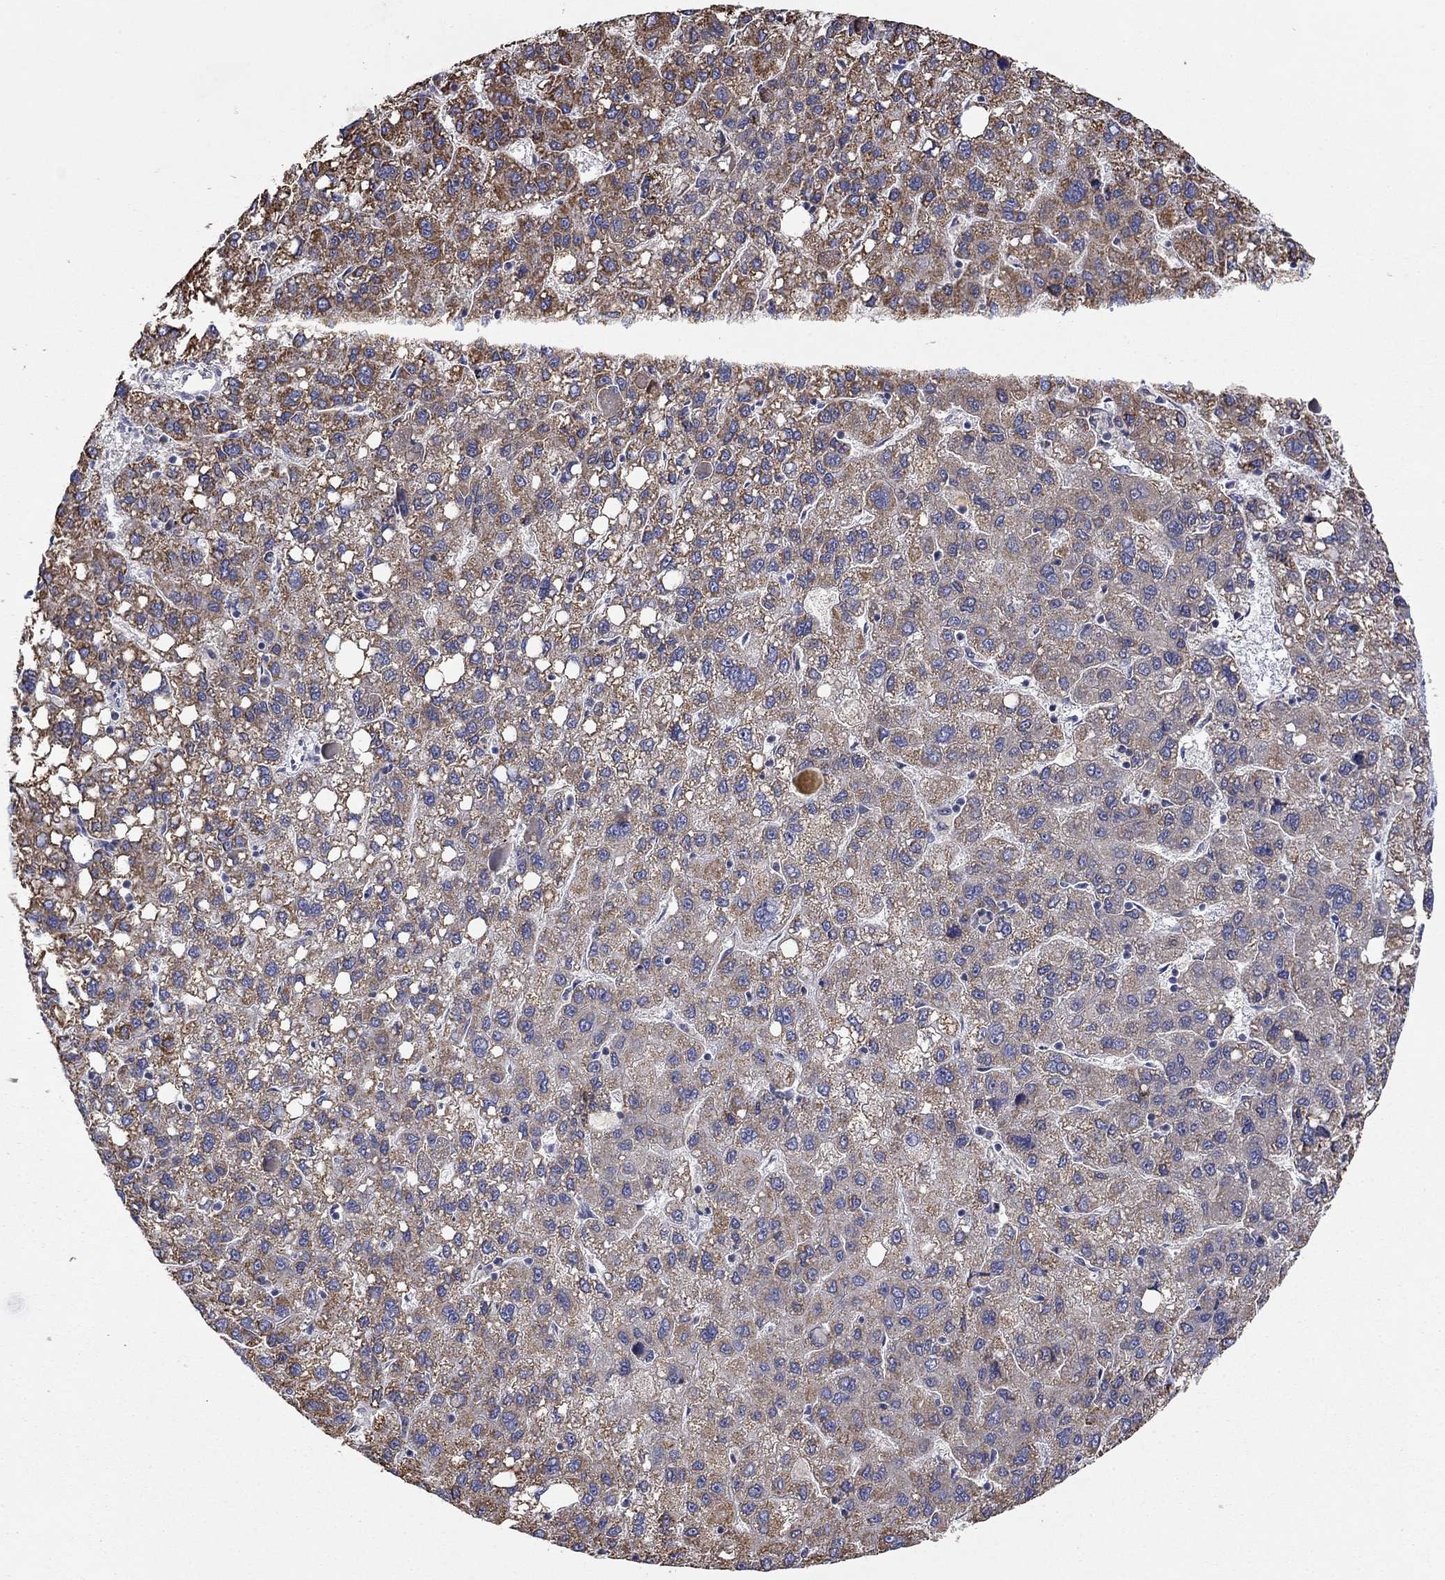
{"staining": {"intensity": "moderate", "quantity": ">75%", "location": "cytoplasmic/membranous"}, "tissue": "liver cancer", "cell_type": "Tumor cells", "image_type": "cancer", "snomed": [{"axis": "morphology", "description": "Carcinoma, Hepatocellular, NOS"}, {"axis": "topography", "description": "Liver"}], "caption": "Human liver hepatocellular carcinoma stained with a brown dye reveals moderate cytoplasmic/membranous positive expression in approximately >75% of tumor cells.", "gene": "HPS5", "patient": {"sex": "female", "age": 82}}